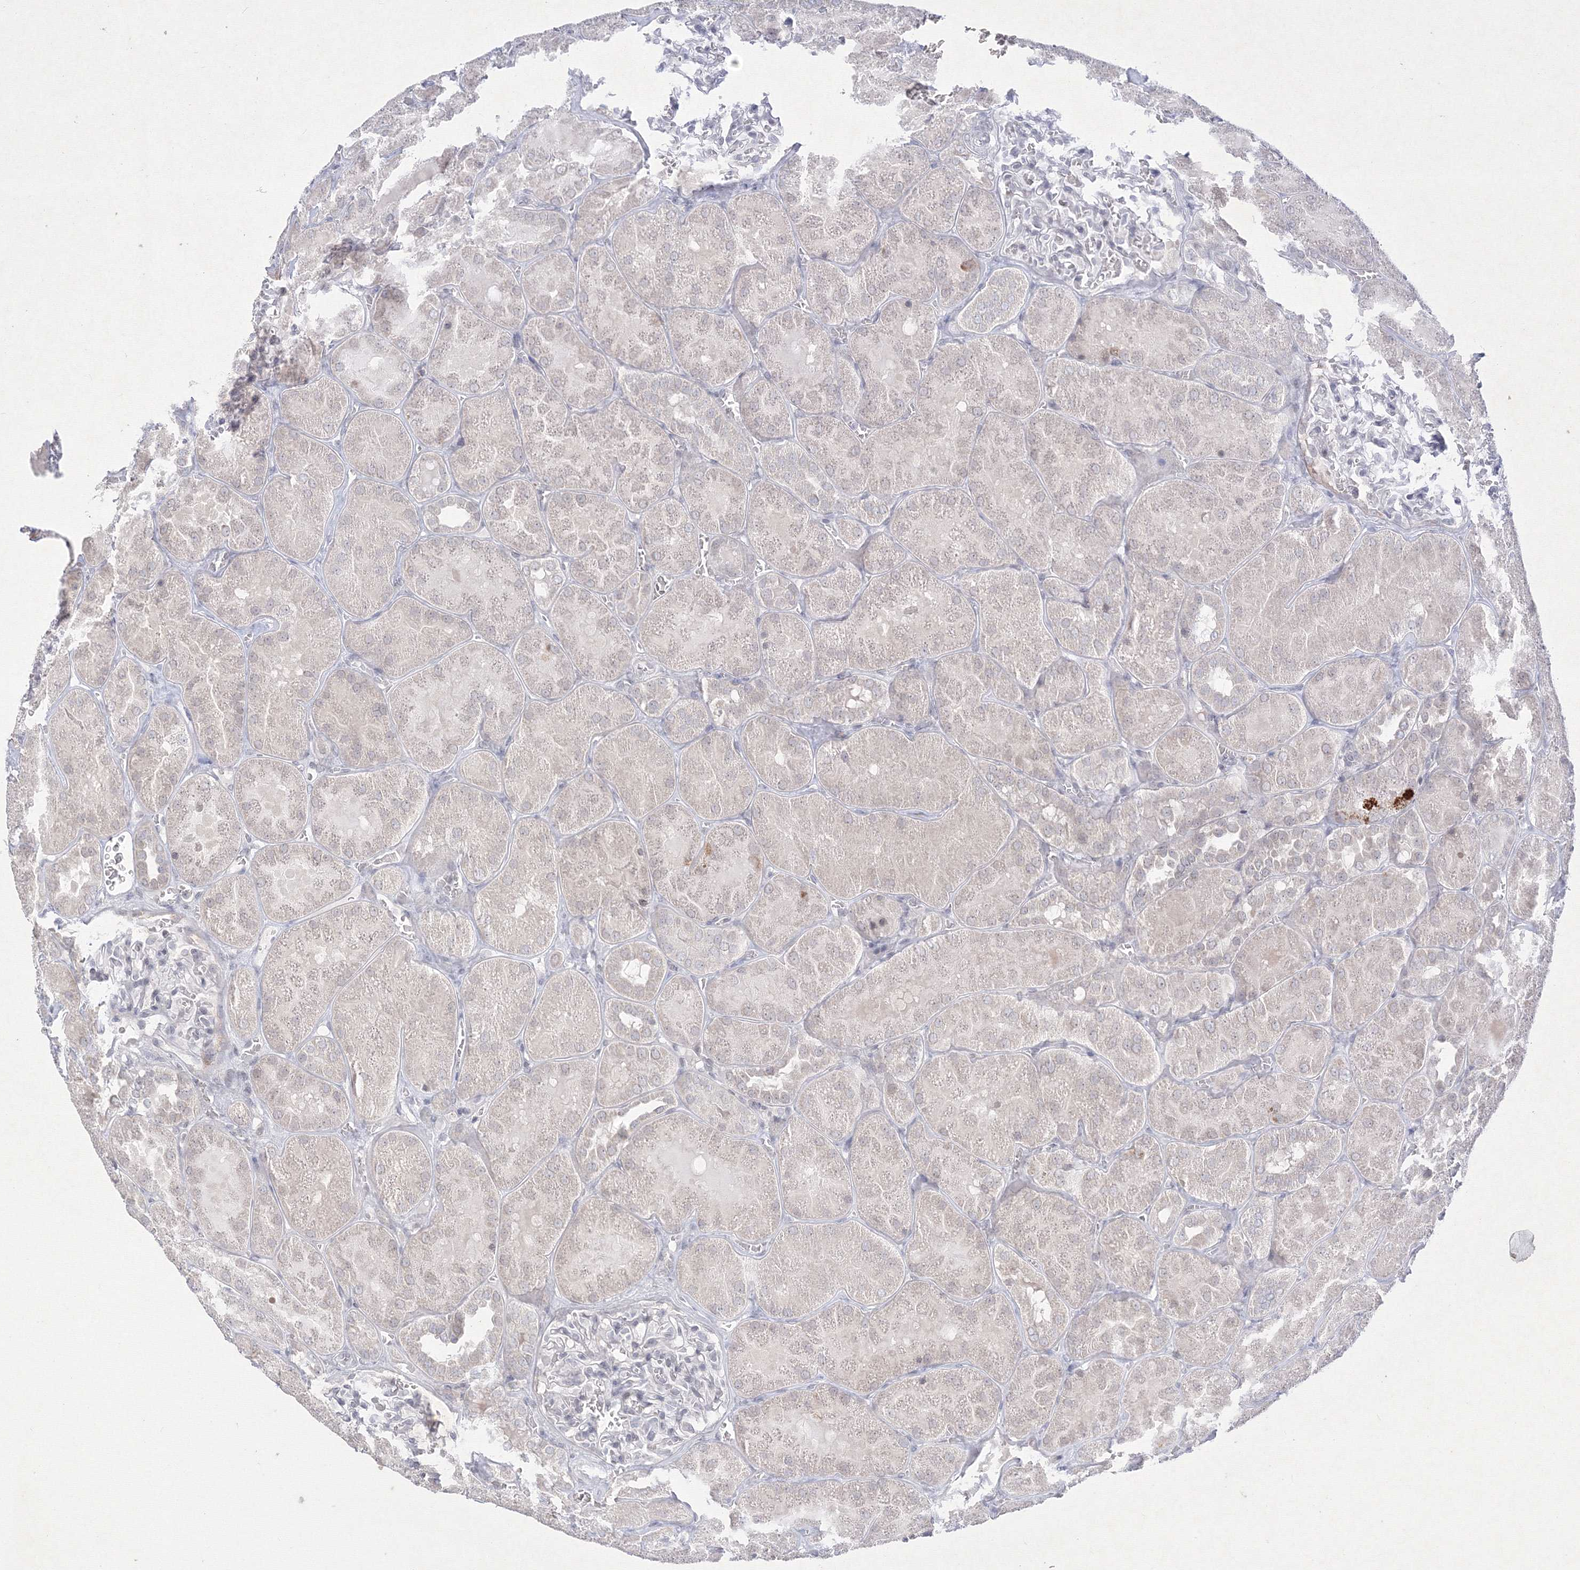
{"staining": {"intensity": "negative", "quantity": "none", "location": "none"}, "tissue": "kidney", "cell_type": "Cells in glomeruli", "image_type": "normal", "snomed": [{"axis": "morphology", "description": "Normal tissue, NOS"}, {"axis": "topography", "description": "Kidney"}], "caption": "Immunohistochemical staining of benign human kidney displays no significant expression in cells in glomeruli. (Stains: DAB IHC with hematoxylin counter stain, Microscopy: brightfield microscopy at high magnification).", "gene": "NXPE3", "patient": {"sex": "male", "age": 28}}